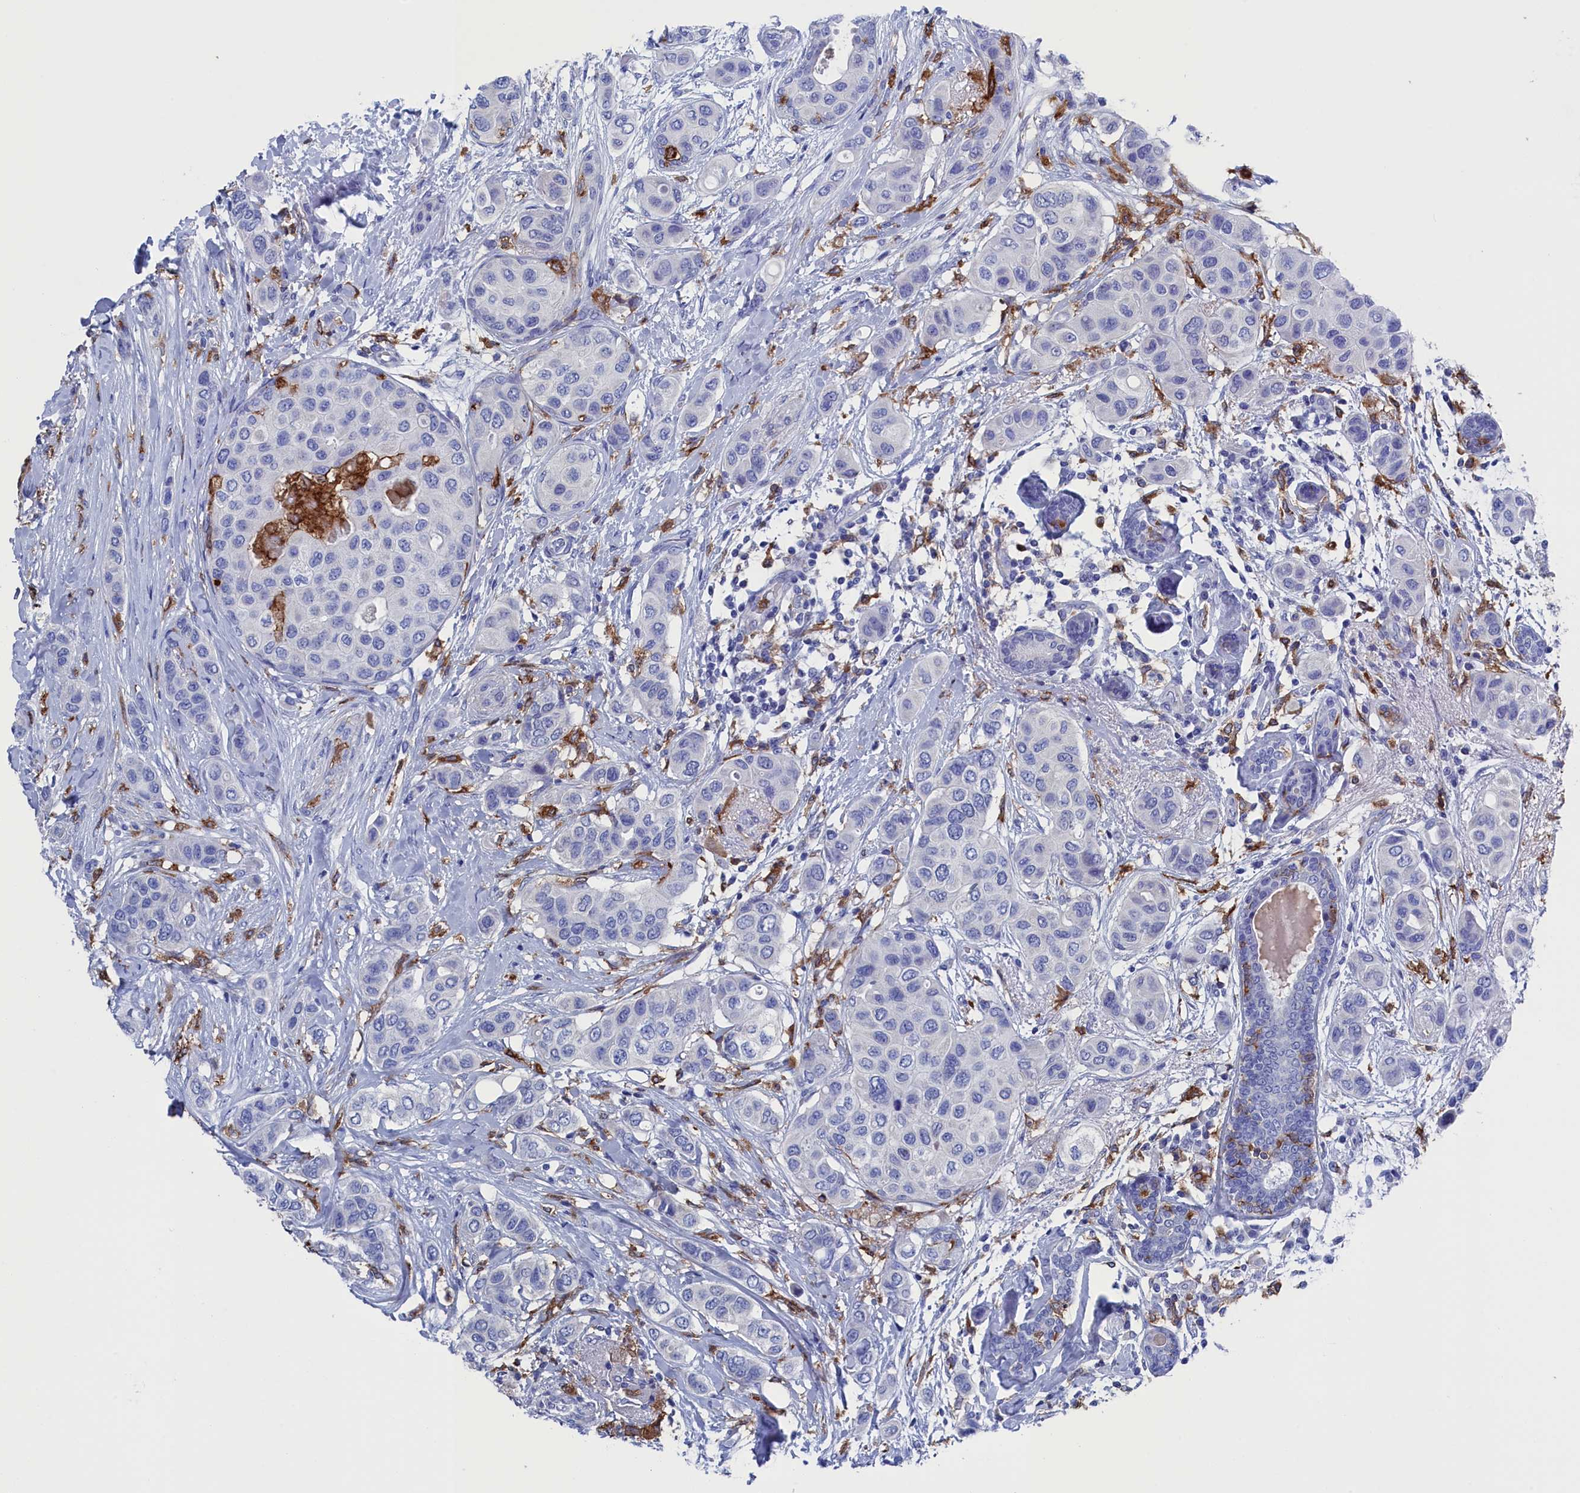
{"staining": {"intensity": "negative", "quantity": "none", "location": "none"}, "tissue": "breast cancer", "cell_type": "Tumor cells", "image_type": "cancer", "snomed": [{"axis": "morphology", "description": "Lobular carcinoma"}, {"axis": "topography", "description": "Breast"}], "caption": "Tumor cells are negative for protein expression in human breast cancer (lobular carcinoma). (DAB immunohistochemistry (IHC) with hematoxylin counter stain).", "gene": "TYROBP", "patient": {"sex": "female", "age": 51}}